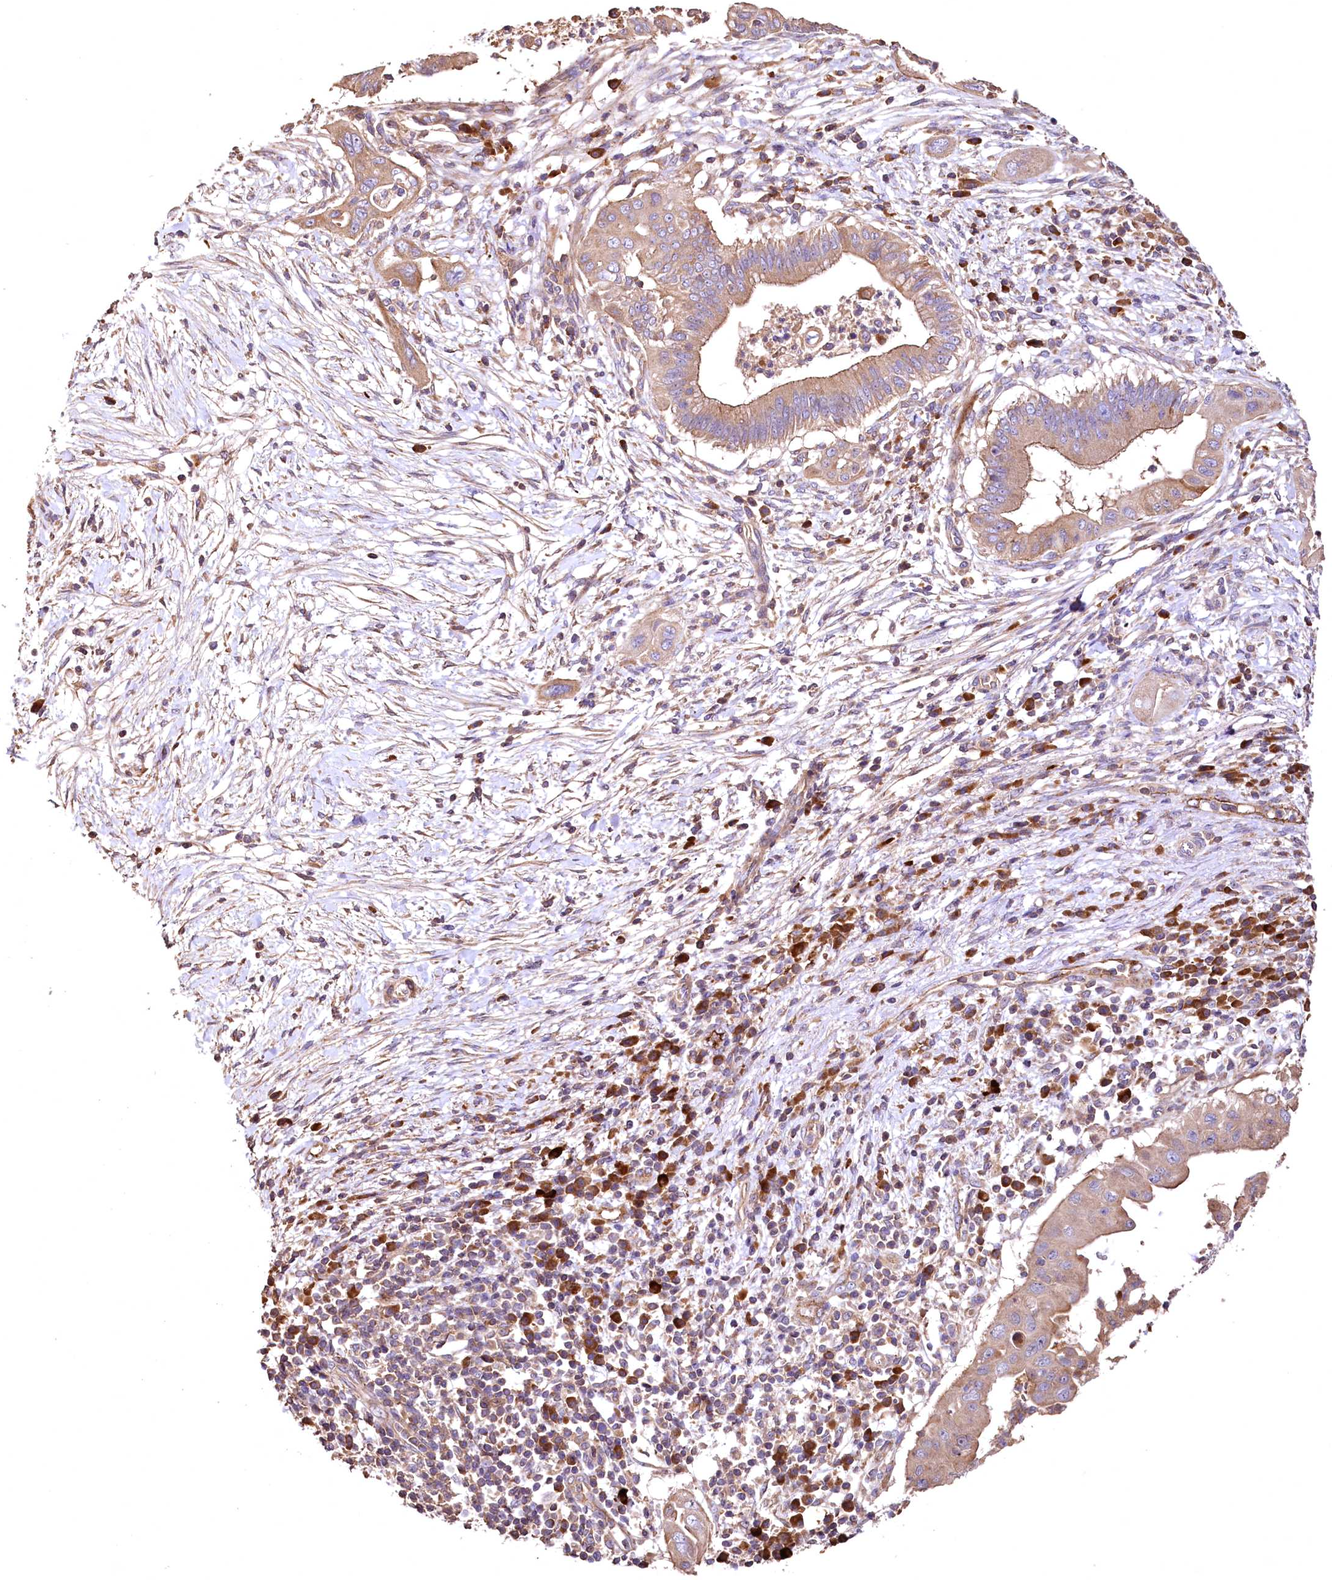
{"staining": {"intensity": "moderate", "quantity": ">75%", "location": "cytoplasmic/membranous"}, "tissue": "pancreatic cancer", "cell_type": "Tumor cells", "image_type": "cancer", "snomed": [{"axis": "morphology", "description": "Adenocarcinoma, NOS"}, {"axis": "topography", "description": "Pancreas"}], "caption": "Immunohistochemical staining of pancreatic cancer (adenocarcinoma) reveals medium levels of moderate cytoplasmic/membranous protein expression in approximately >75% of tumor cells. The staining was performed using DAB (3,3'-diaminobenzidine), with brown indicating positive protein expression. Nuclei are stained blue with hematoxylin.", "gene": "RASSF1", "patient": {"sex": "male", "age": 68}}